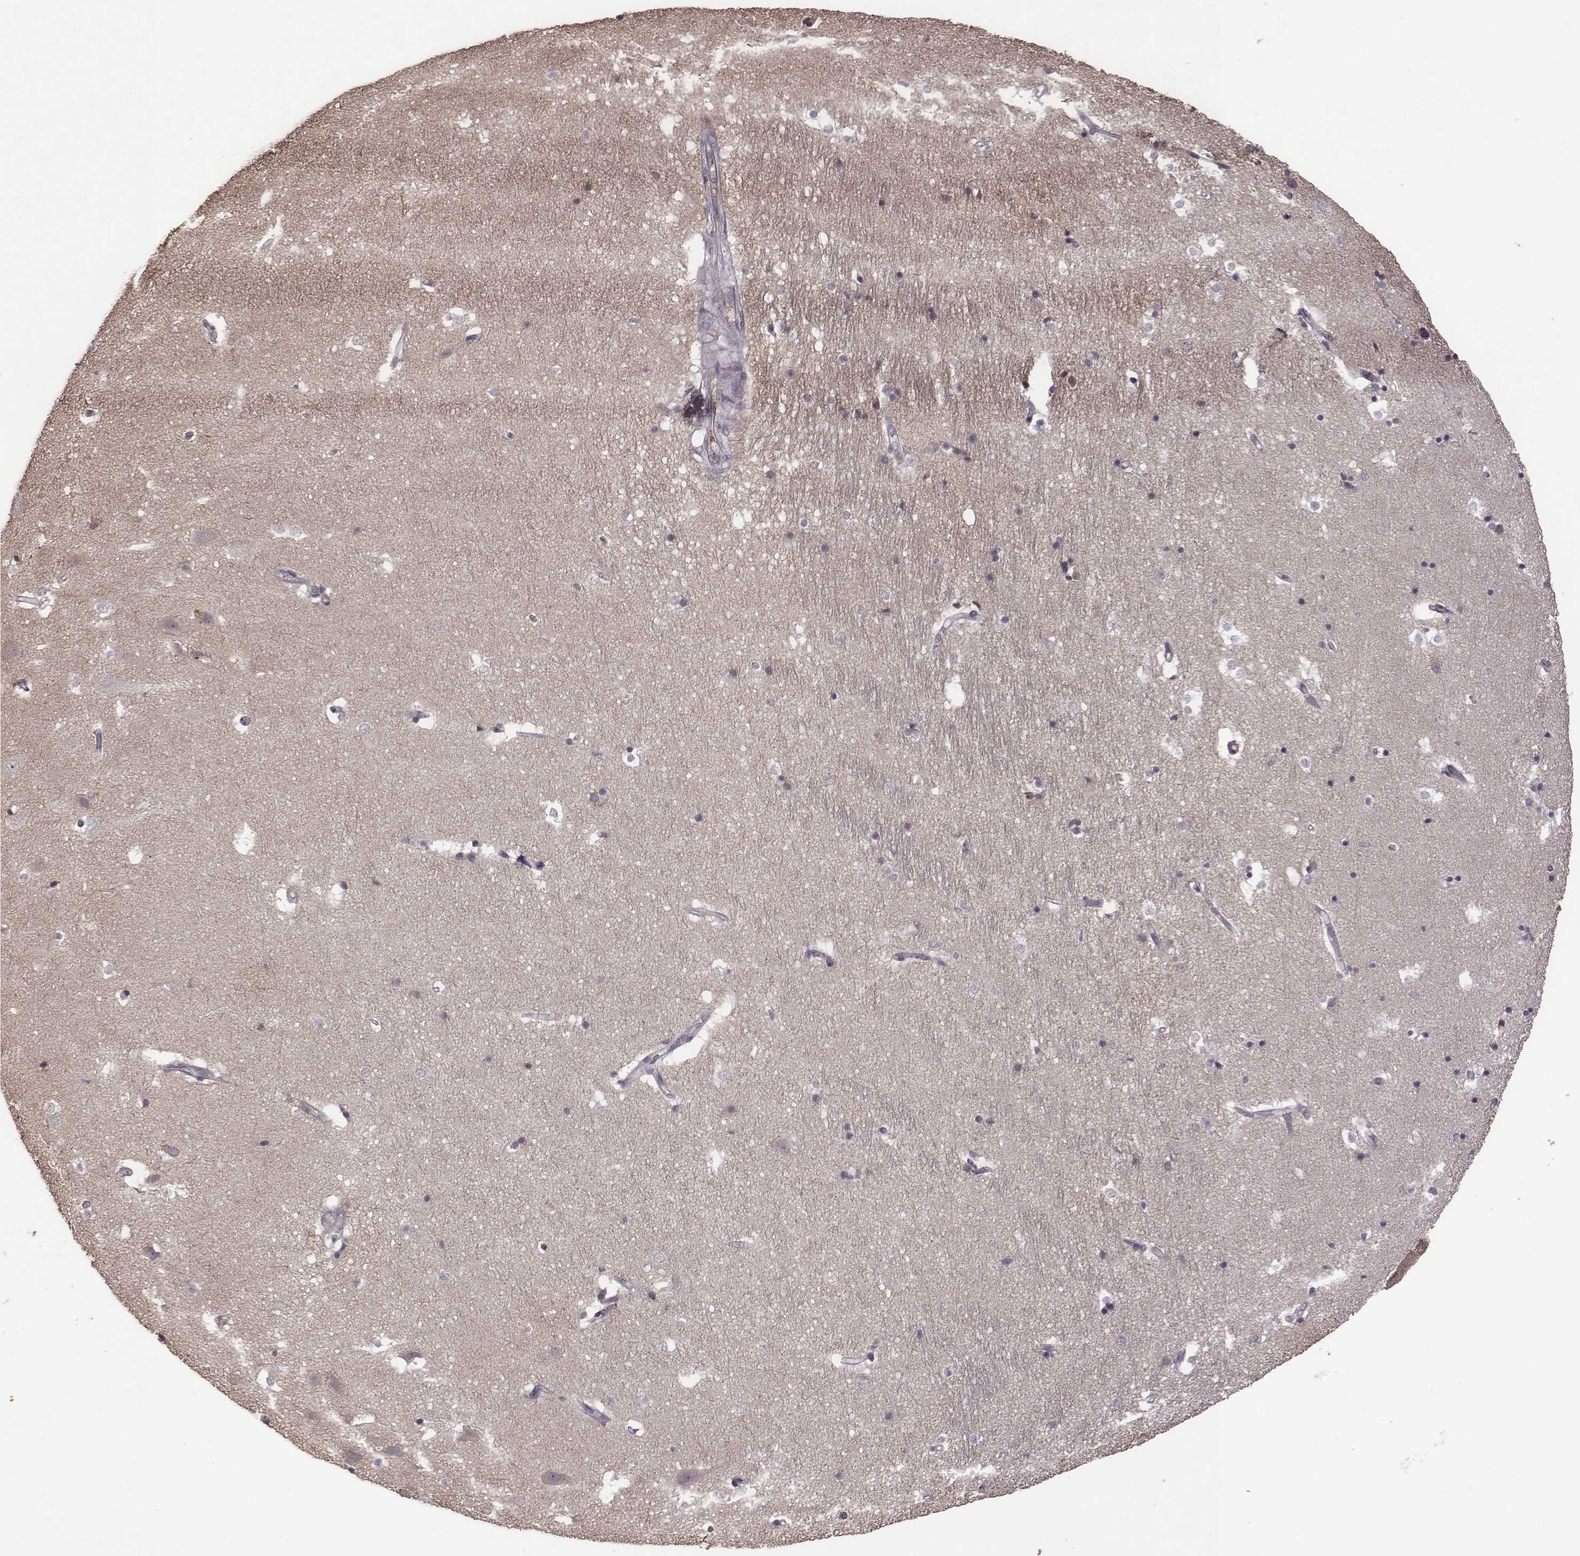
{"staining": {"intensity": "negative", "quantity": "none", "location": "none"}, "tissue": "hippocampus", "cell_type": "Glial cells", "image_type": "normal", "snomed": [{"axis": "morphology", "description": "Normal tissue, NOS"}, {"axis": "topography", "description": "Hippocampus"}], "caption": "IHC of normal human hippocampus shows no positivity in glial cells.", "gene": "BICDL1", "patient": {"sex": "male", "age": 44}}